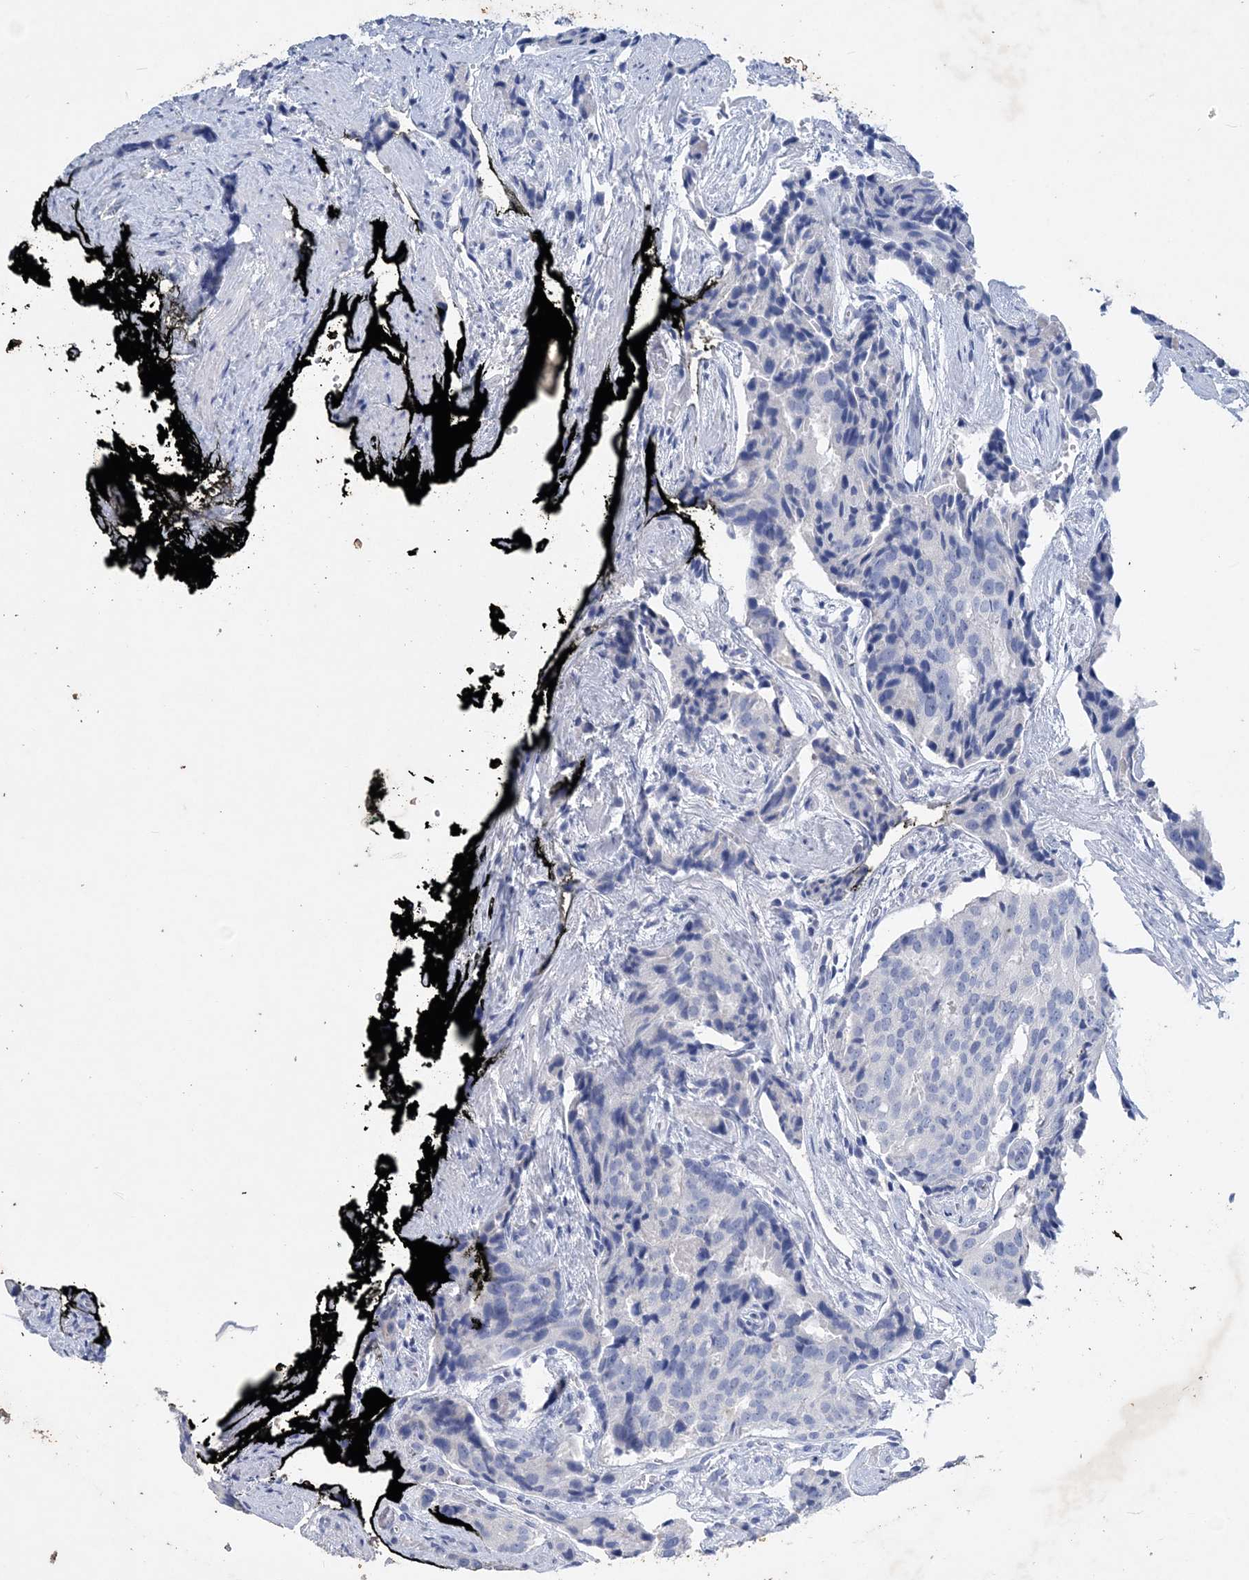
{"staining": {"intensity": "negative", "quantity": "none", "location": "none"}, "tissue": "prostate cancer", "cell_type": "Tumor cells", "image_type": "cancer", "snomed": [{"axis": "morphology", "description": "Adenocarcinoma, High grade"}, {"axis": "topography", "description": "Prostate"}], "caption": "An image of human high-grade adenocarcinoma (prostate) is negative for staining in tumor cells. (Stains: DAB immunohistochemistry (IHC) with hematoxylin counter stain, Microscopy: brightfield microscopy at high magnification).", "gene": "COPS8", "patient": {"sex": "male", "age": 58}}